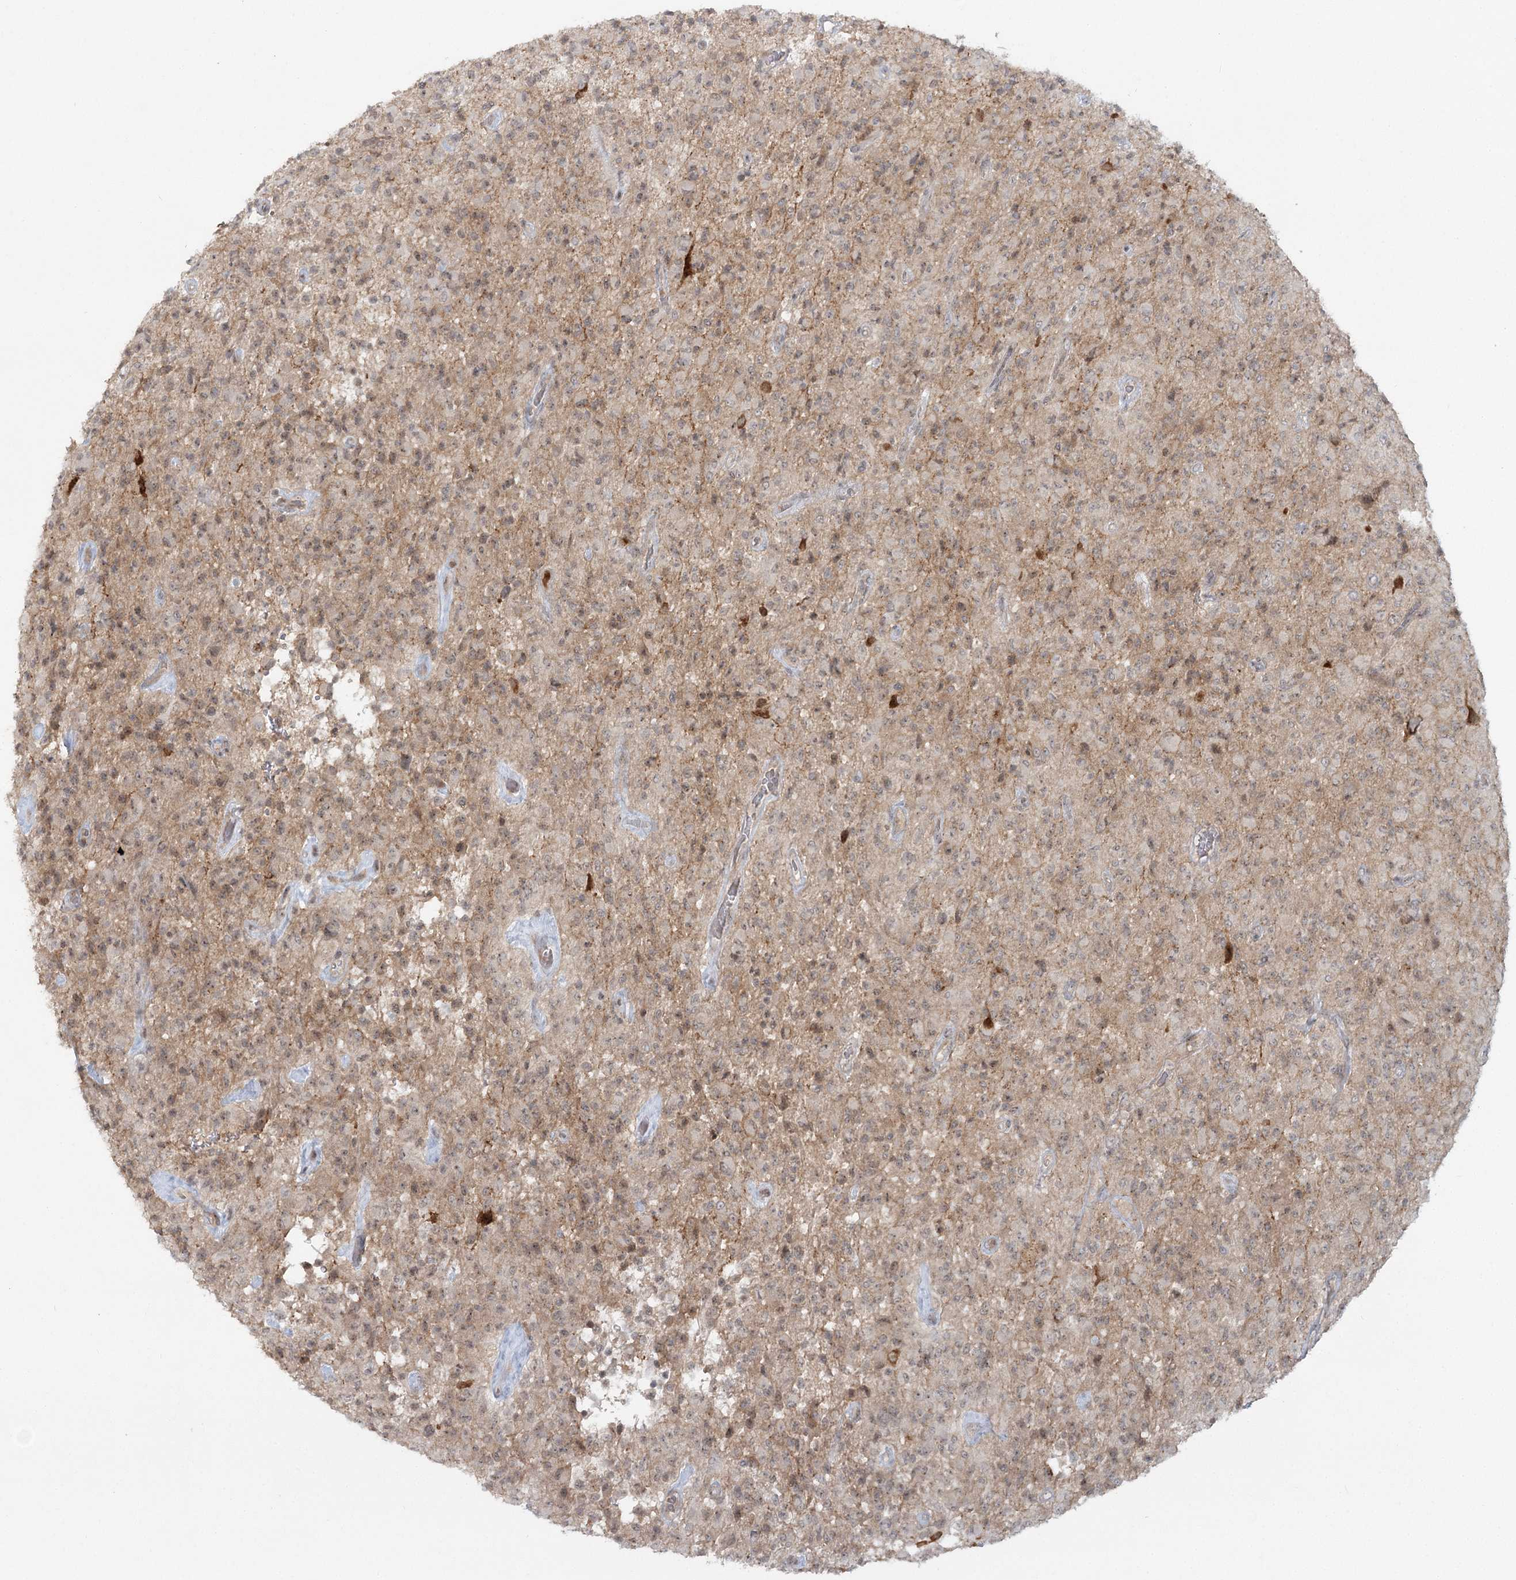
{"staining": {"intensity": "weak", "quantity": "25%-75%", "location": "cytoplasmic/membranous,nuclear"}, "tissue": "glioma", "cell_type": "Tumor cells", "image_type": "cancer", "snomed": [{"axis": "morphology", "description": "Glioma, malignant, High grade"}, {"axis": "topography", "description": "Brain"}], "caption": "Immunohistochemistry histopathology image of malignant high-grade glioma stained for a protein (brown), which shows low levels of weak cytoplasmic/membranous and nuclear staining in approximately 25%-75% of tumor cells.", "gene": "SH2D3A", "patient": {"sex": "female", "age": 57}}